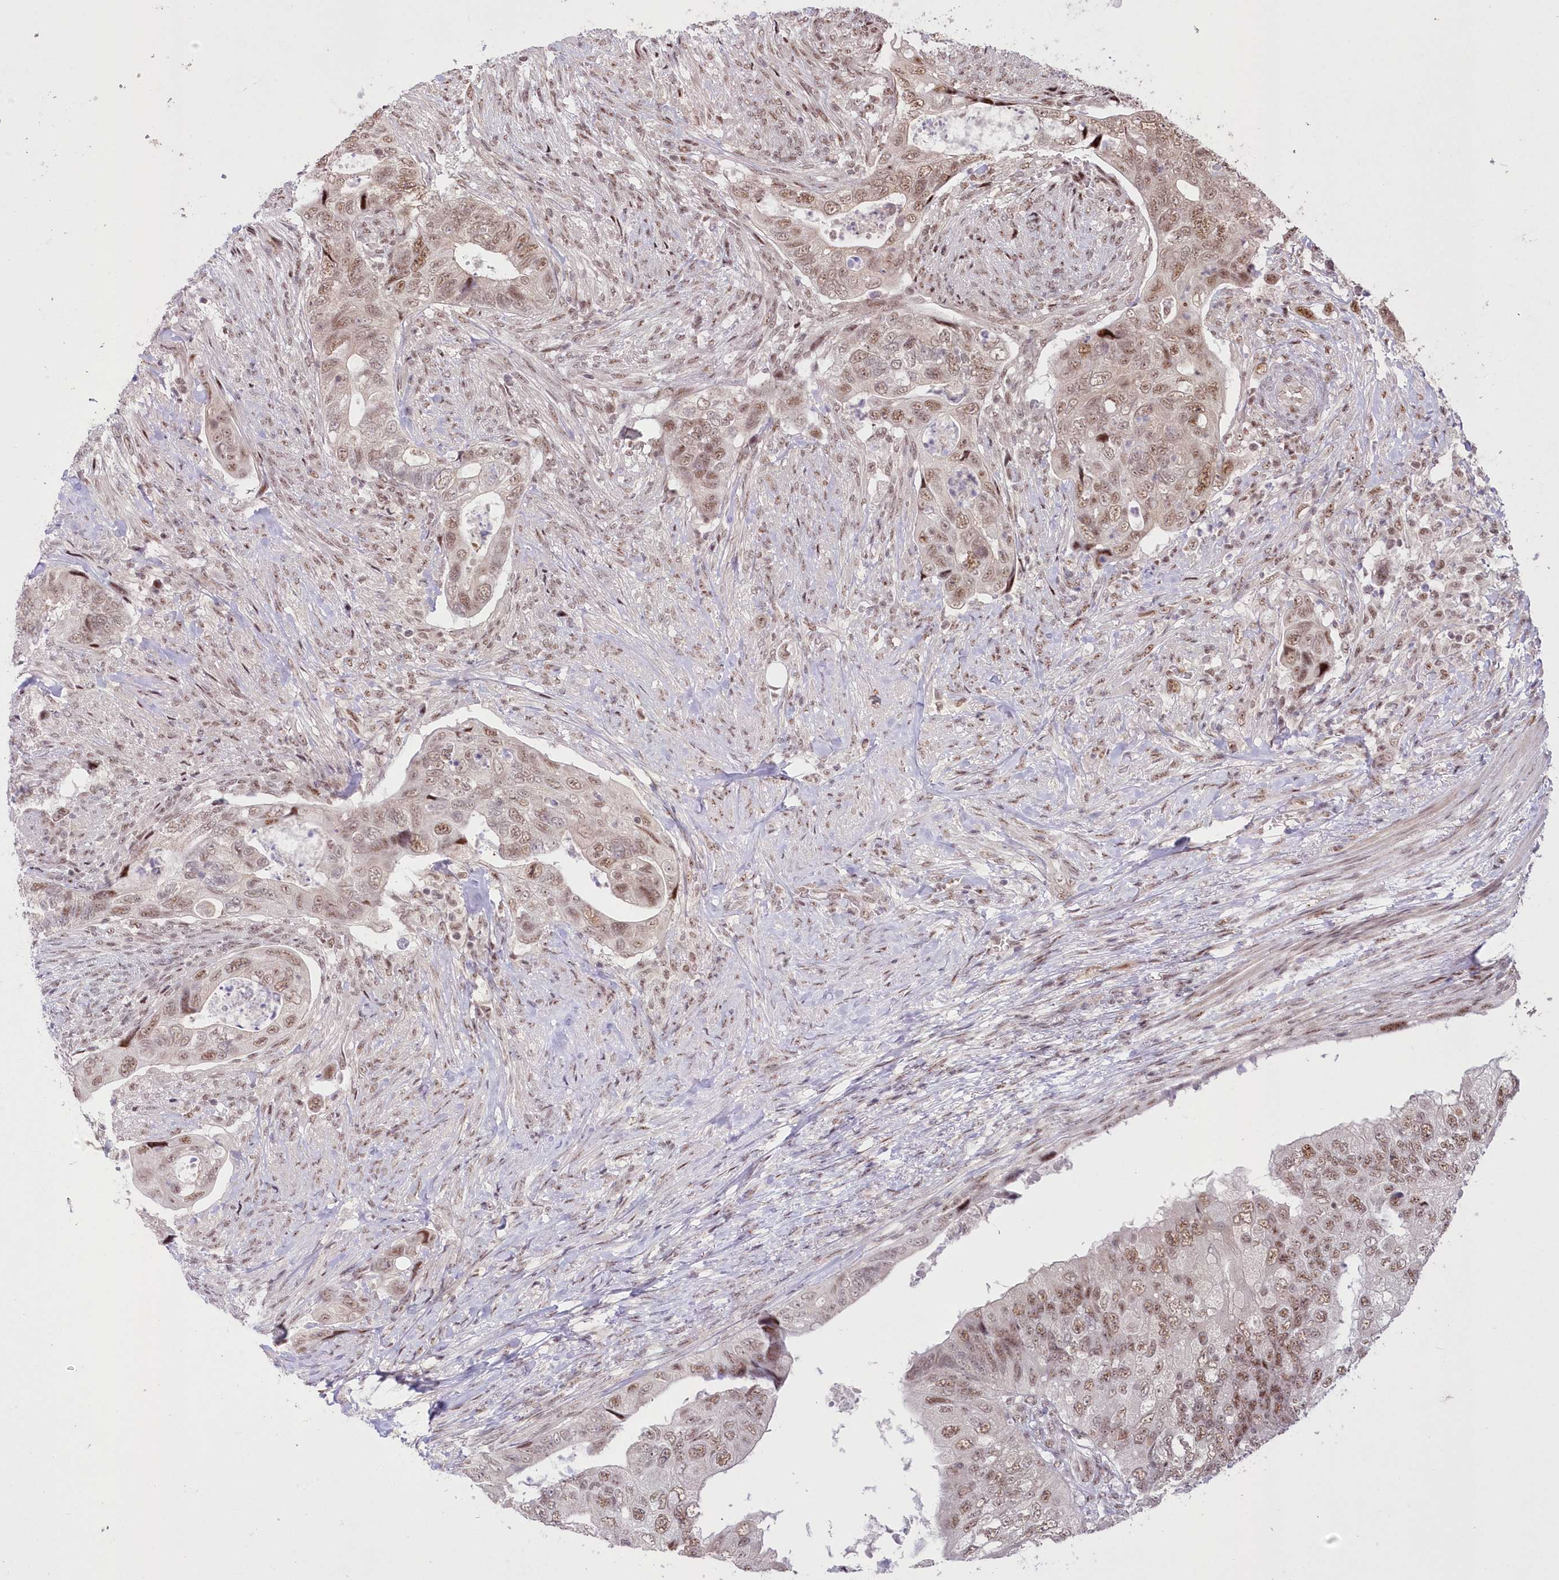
{"staining": {"intensity": "weak", "quantity": ">75%", "location": "nuclear"}, "tissue": "colorectal cancer", "cell_type": "Tumor cells", "image_type": "cancer", "snomed": [{"axis": "morphology", "description": "Adenocarcinoma, NOS"}, {"axis": "topography", "description": "Rectum"}], "caption": "Protein staining exhibits weak nuclear staining in approximately >75% of tumor cells in adenocarcinoma (colorectal).", "gene": "WBP1L", "patient": {"sex": "male", "age": 63}}